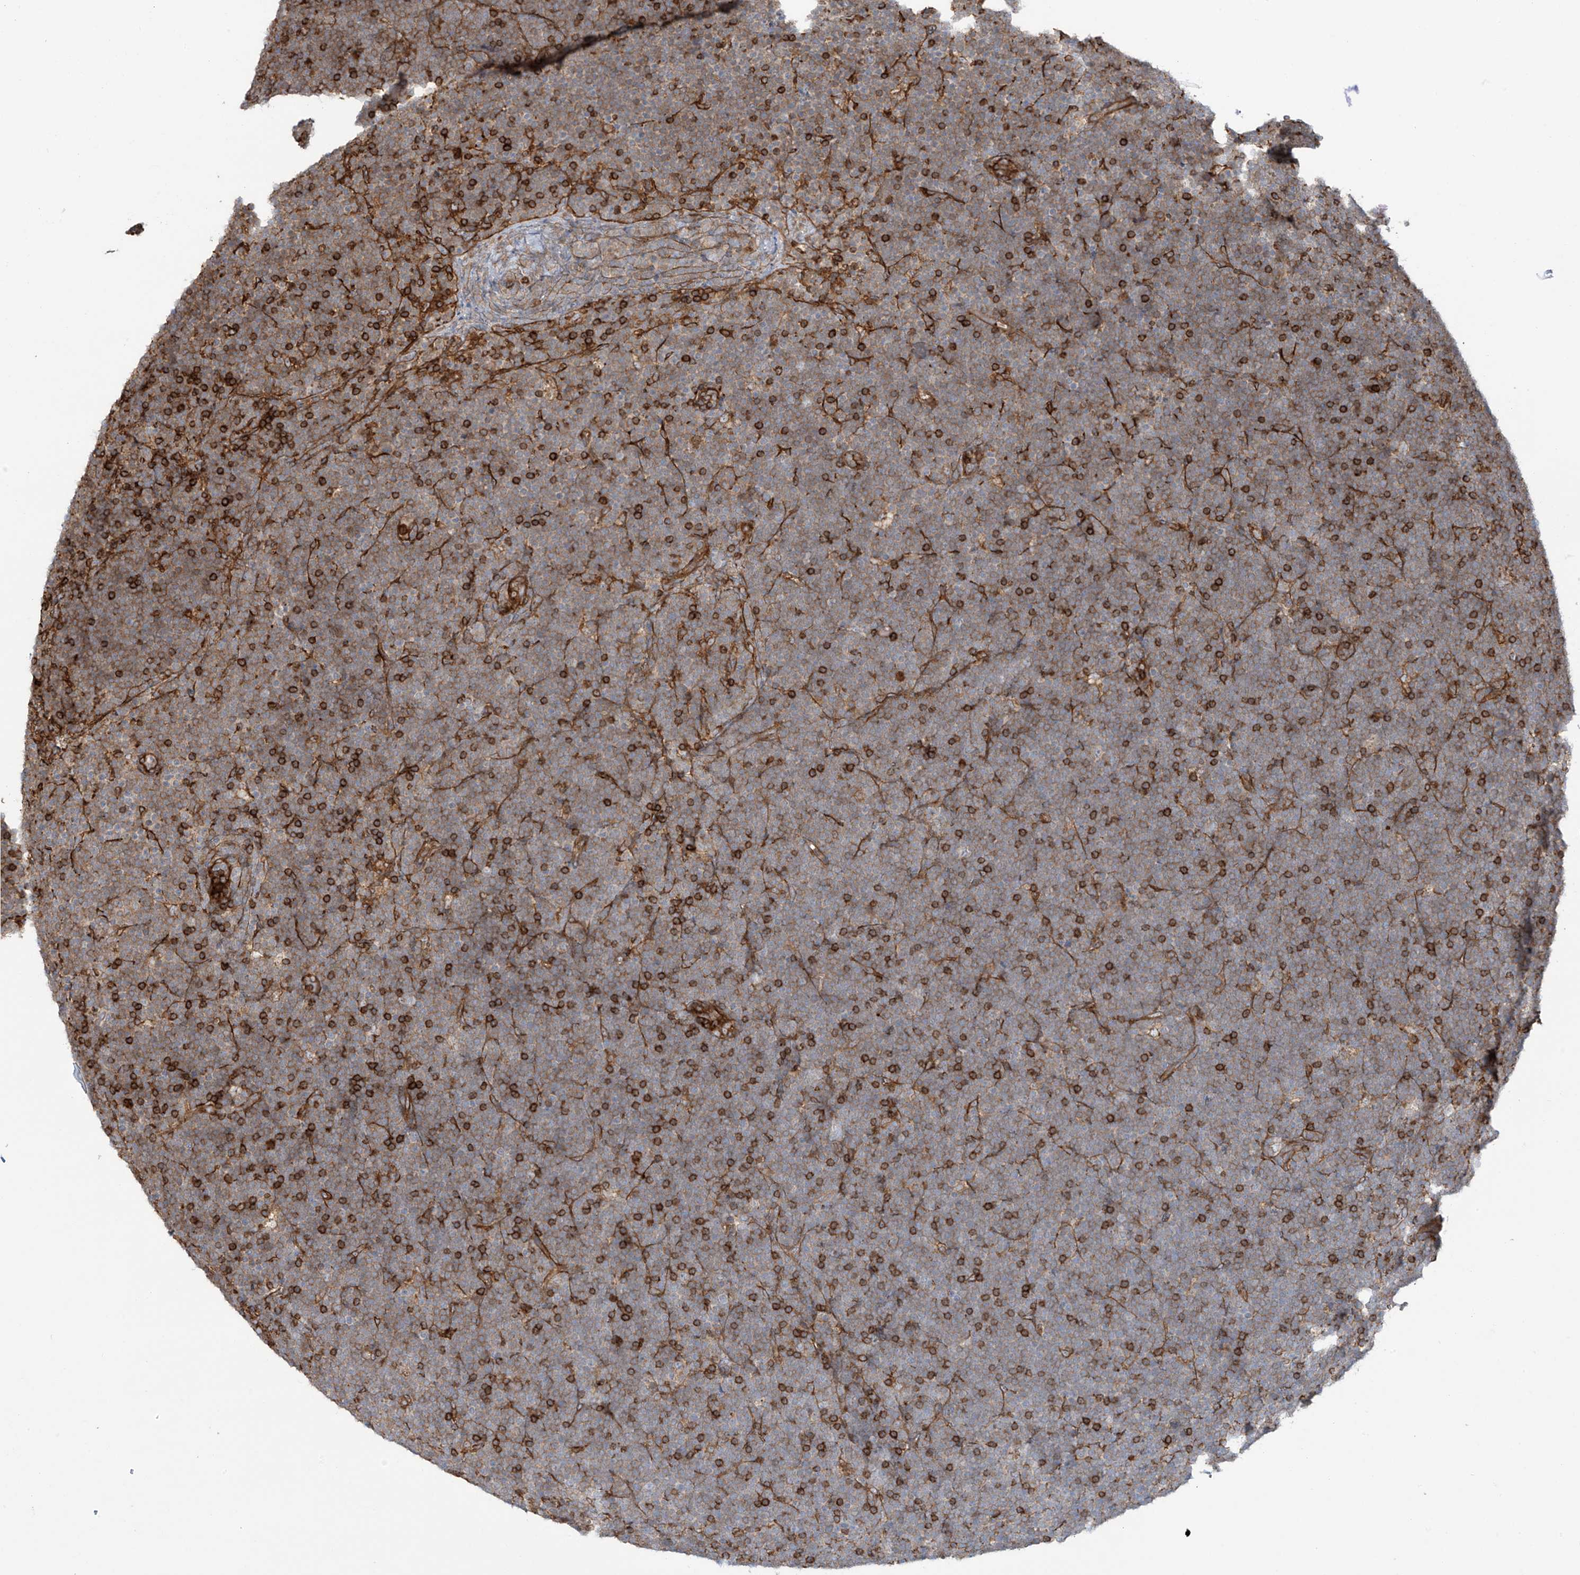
{"staining": {"intensity": "moderate", "quantity": "25%-75%", "location": "cytoplasmic/membranous"}, "tissue": "lymphoma", "cell_type": "Tumor cells", "image_type": "cancer", "snomed": [{"axis": "morphology", "description": "Malignant lymphoma, non-Hodgkin's type, High grade"}, {"axis": "topography", "description": "Lymph node"}], "caption": "A brown stain labels moderate cytoplasmic/membranous expression of a protein in human high-grade malignant lymphoma, non-Hodgkin's type tumor cells.", "gene": "SLC9A2", "patient": {"sex": "male", "age": 13}}